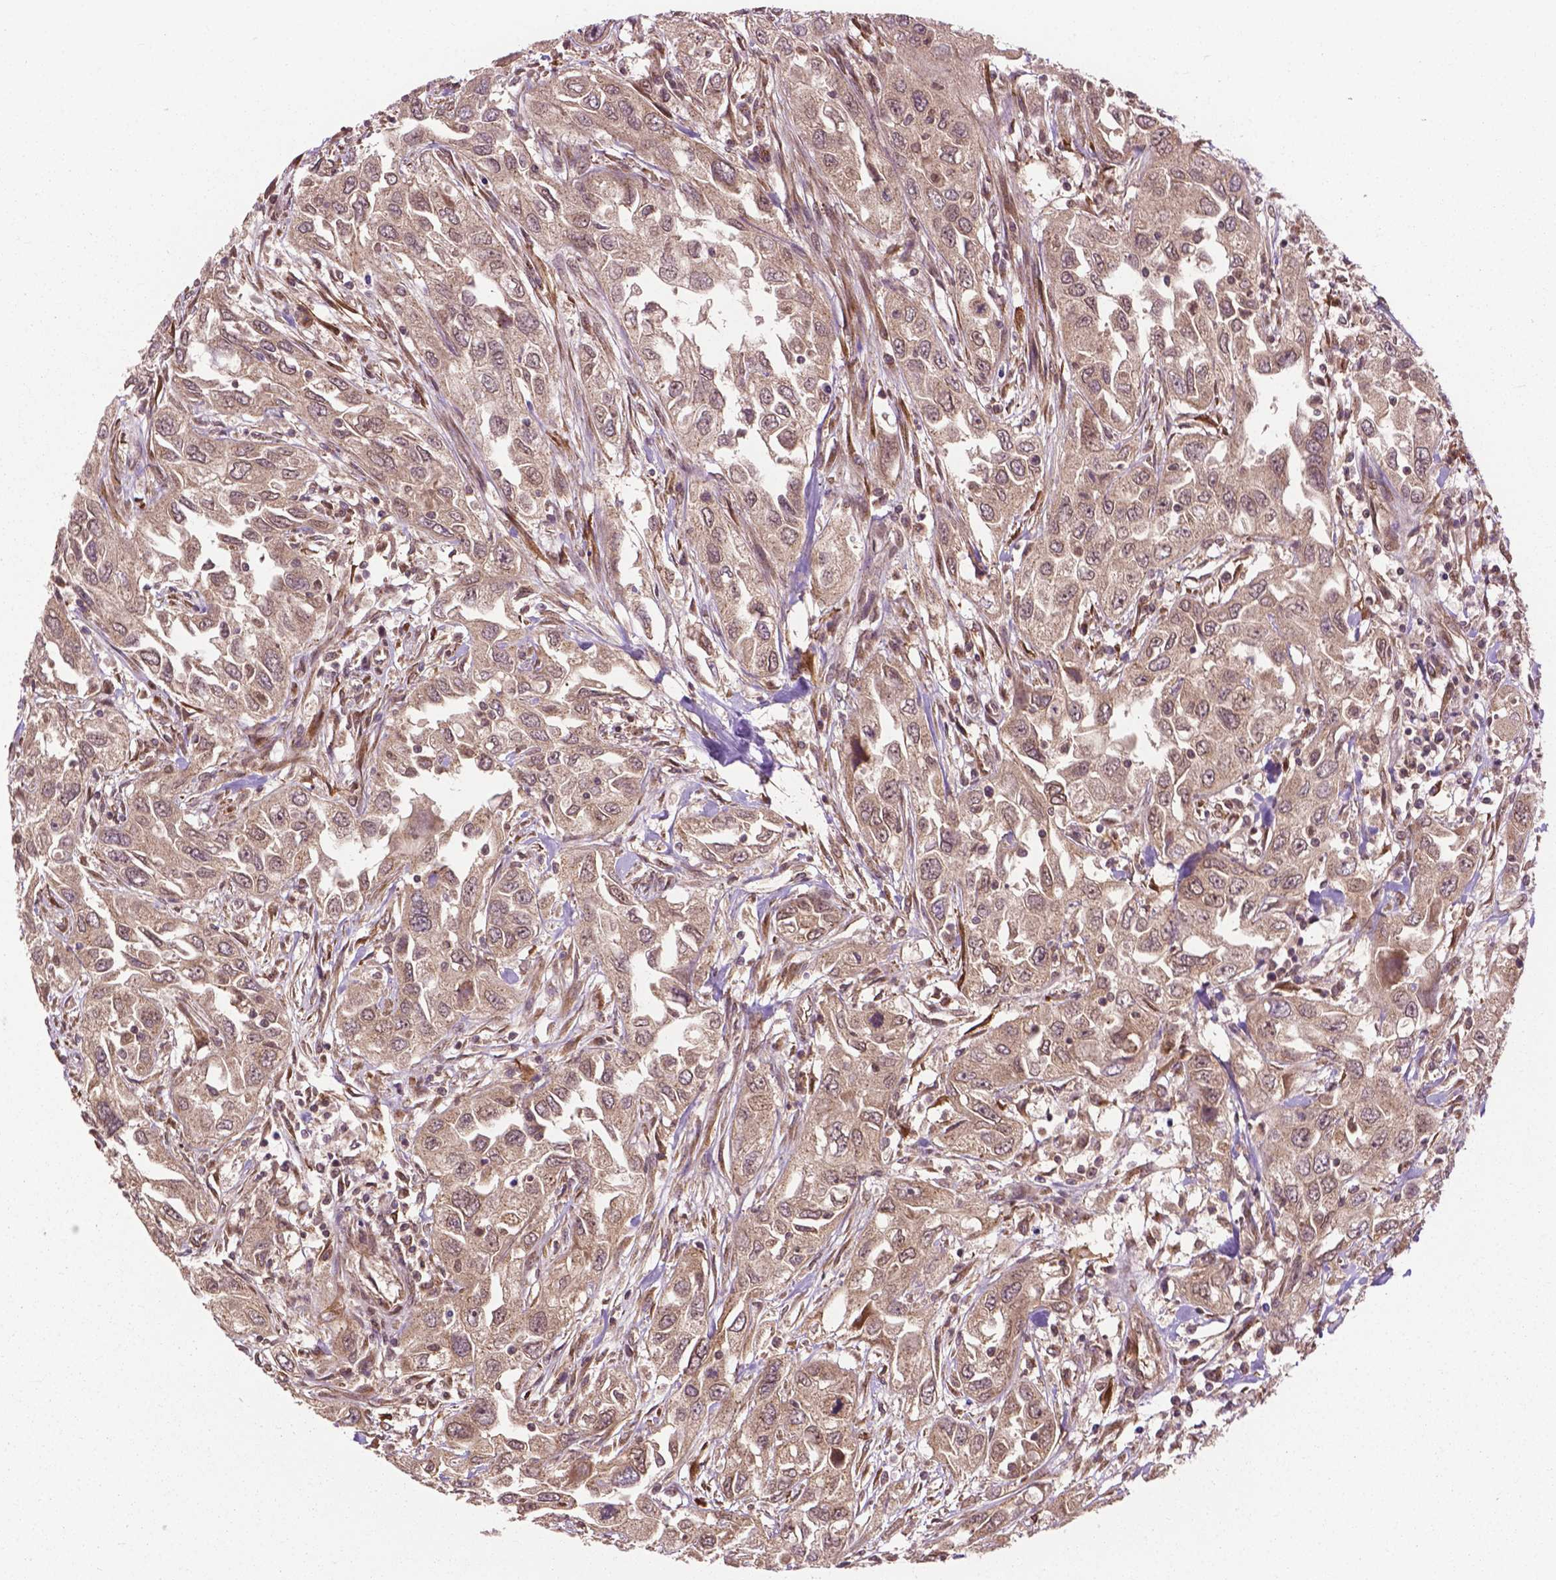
{"staining": {"intensity": "weak", "quantity": ">75%", "location": "cytoplasmic/membranous"}, "tissue": "urothelial cancer", "cell_type": "Tumor cells", "image_type": "cancer", "snomed": [{"axis": "morphology", "description": "Urothelial carcinoma, High grade"}, {"axis": "topography", "description": "Urinary bladder"}], "caption": "Urothelial carcinoma (high-grade) tissue displays weak cytoplasmic/membranous positivity in about >75% of tumor cells The staining was performed using DAB (3,3'-diaminobenzidine), with brown indicating positive protein expression. Nuclei are stained blue with hematoxylin.", "gene": "PPP1CB", "patient": {"sex": "male", "age": 76}}